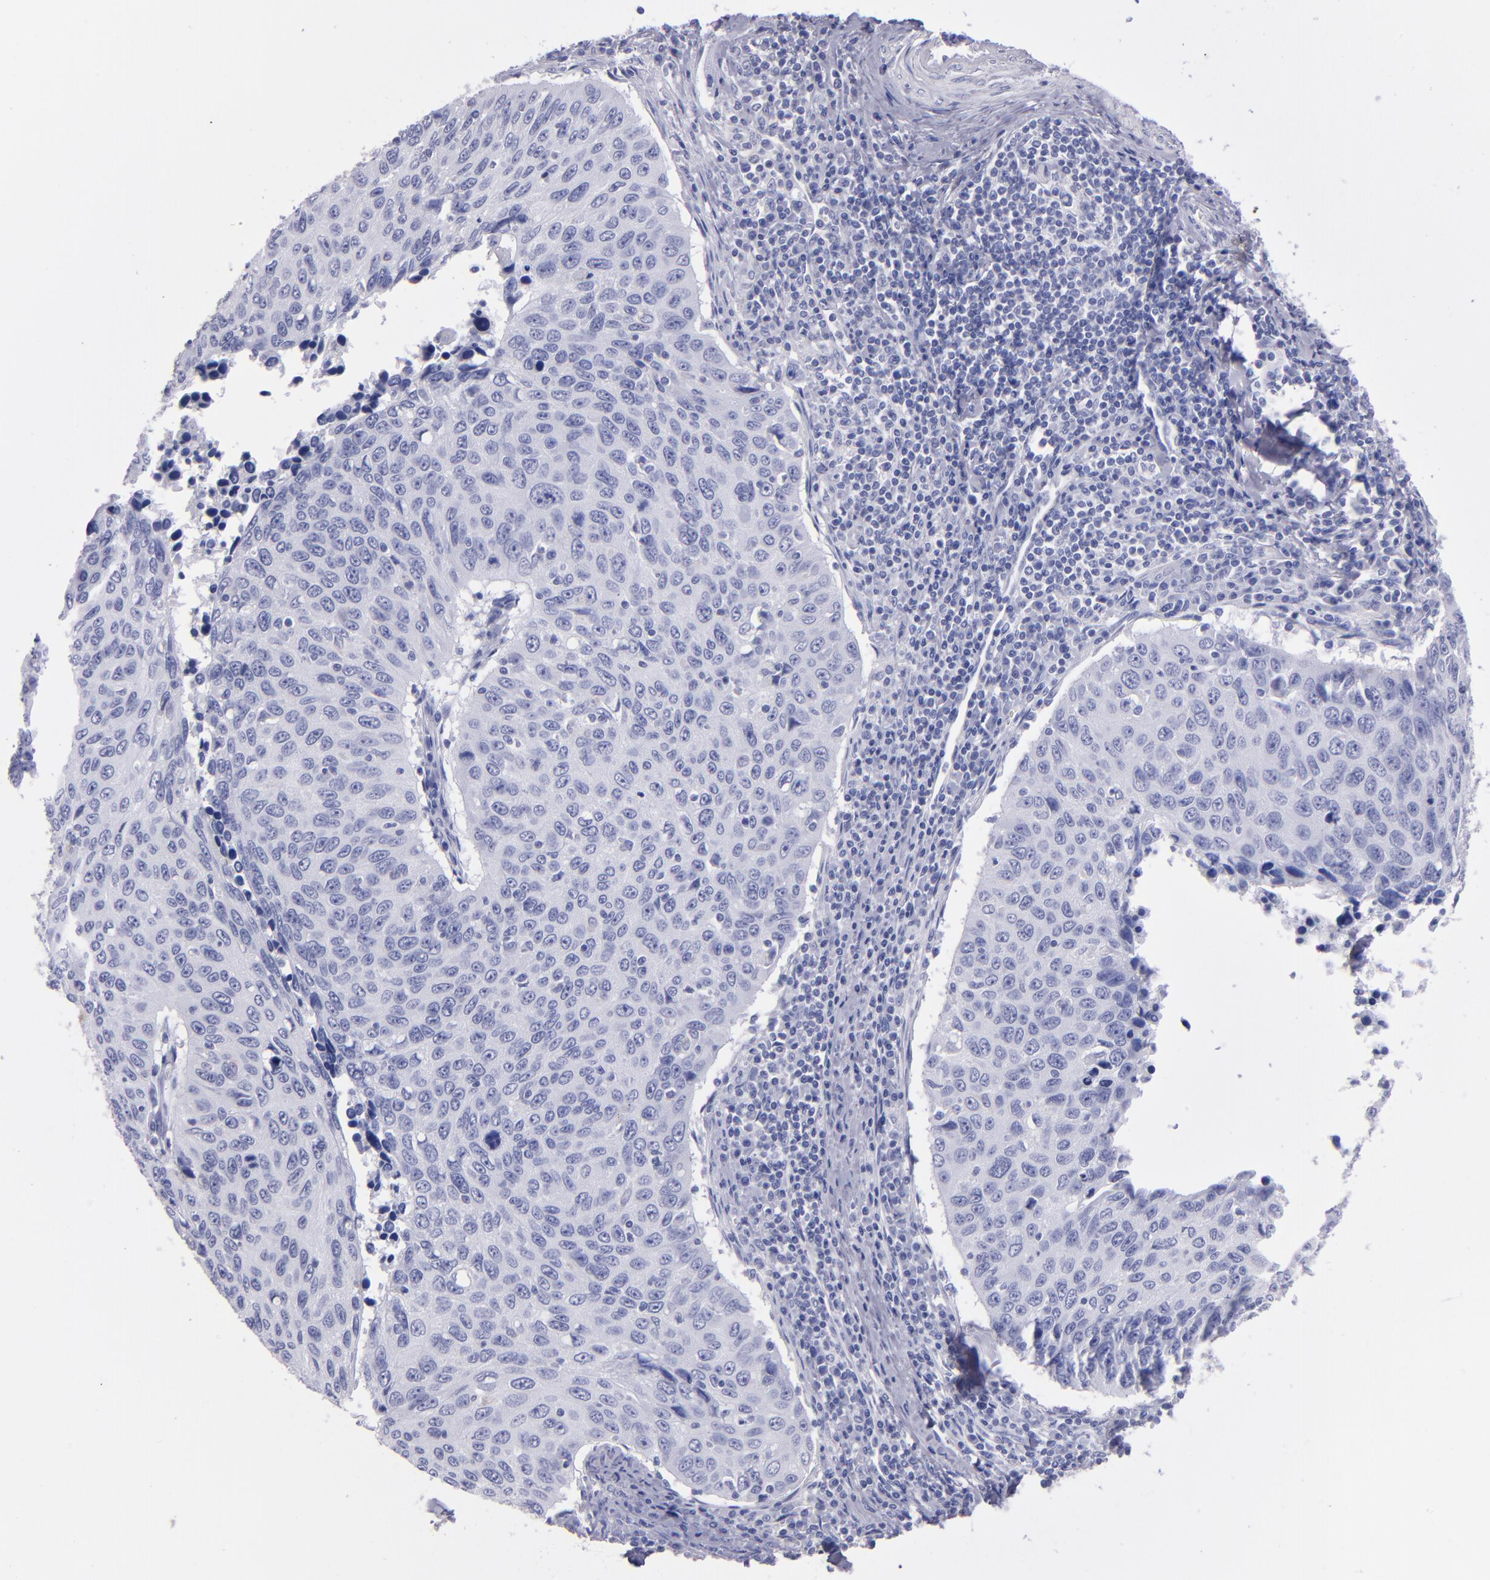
{"staining": {"intensity": "negative", "quantity": "none", "location": "none"}, "tissue": "cervical cancer", "cell_type": "Tumor cells", "image_type": "cancer", "snomed": [{"axis": "morphology", "description": "Squamous cell carcinoma, NOS"}, {"axis": "topography", "description": "Cervix"}], "caption": "IHC photomicrograph of human cervical cancer stained for a protein (brown), which reveals no positivity in tumor cells. The staining was performed using DAB to visualize the protein expression in brown, while the nuclei were stained in blue with hematoxylin (Magnification: 20x).", "gene": "TG", "patient": {"sex": "female", "age": 53}}